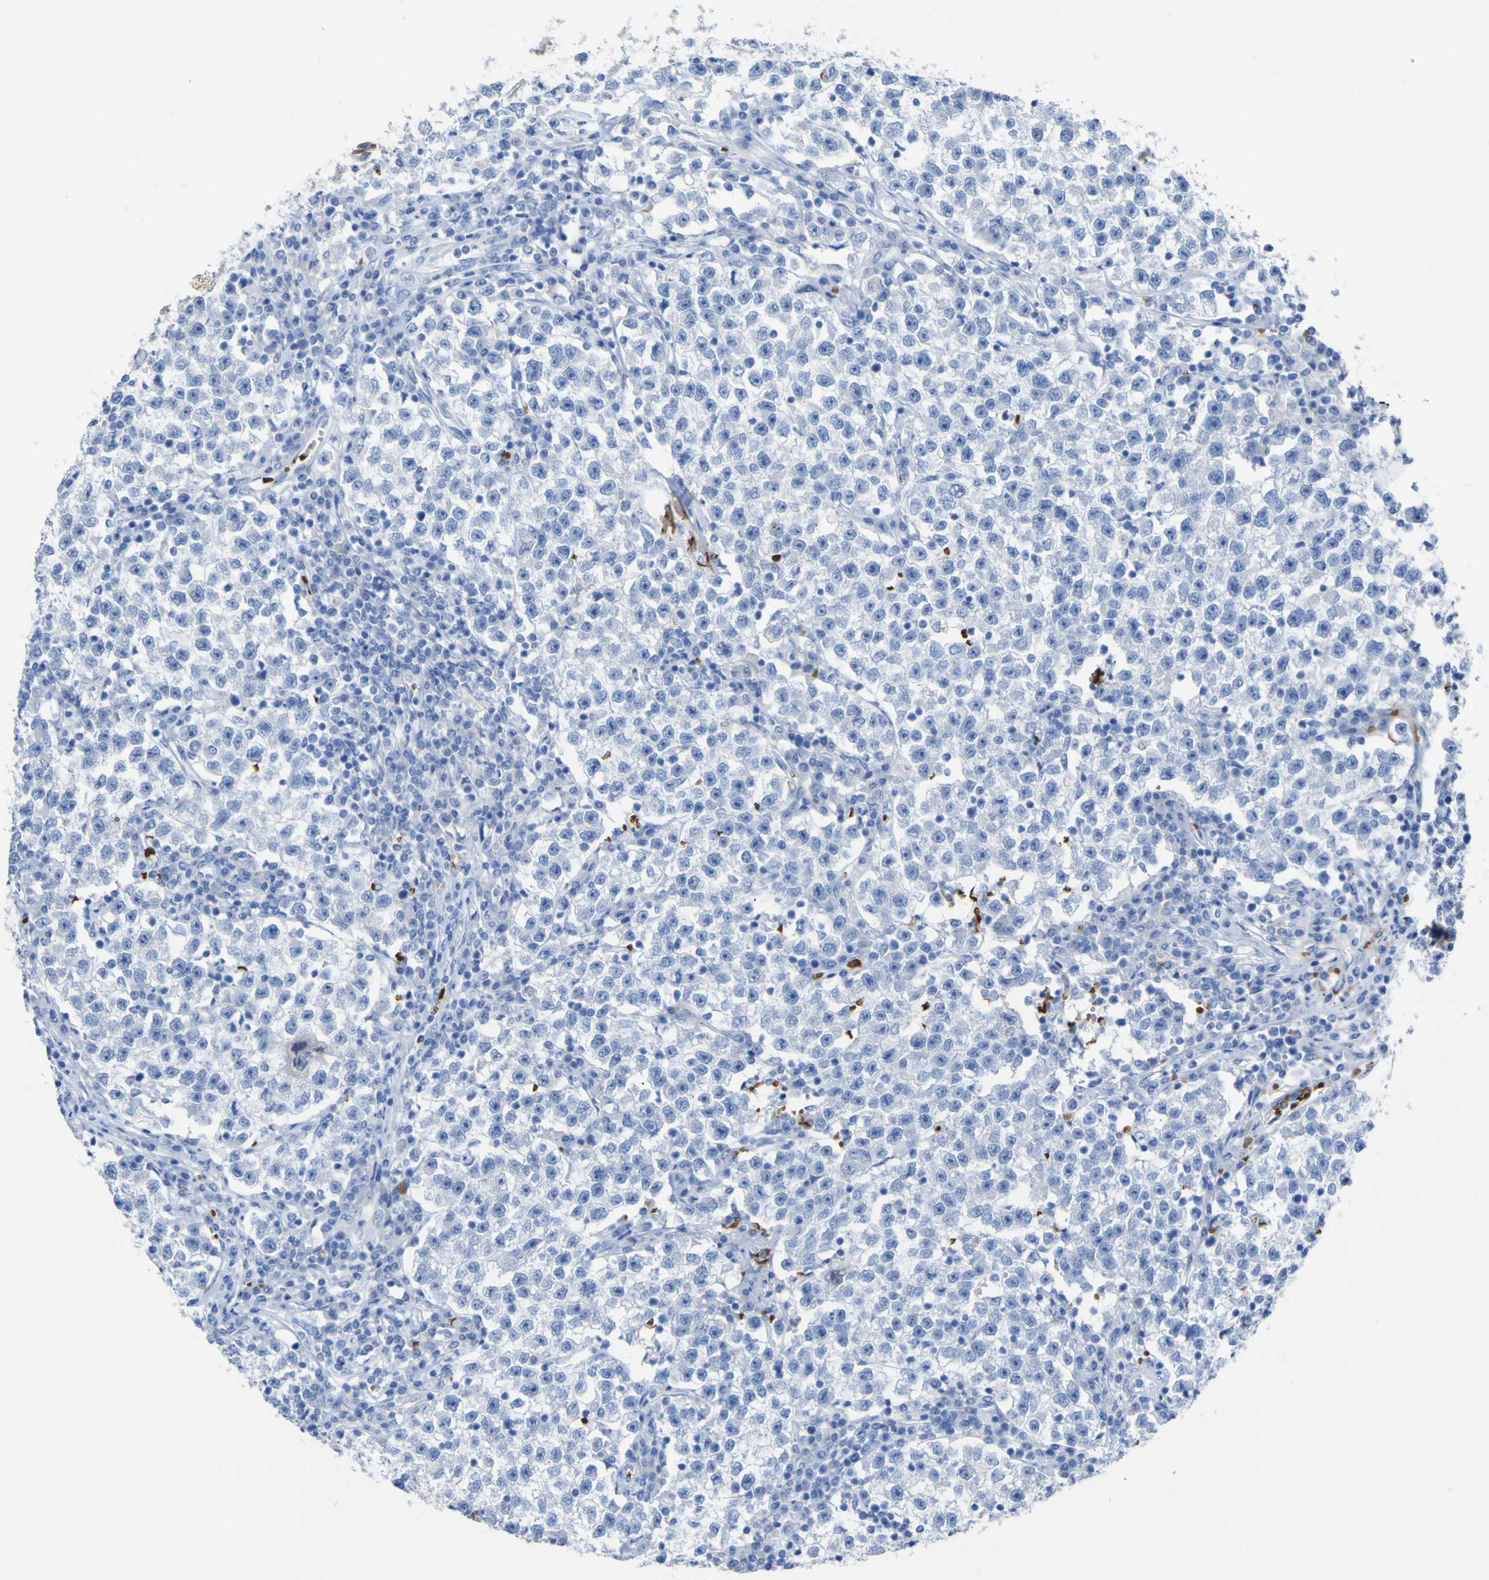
{"staining": {"intensity": "negative", "quantity": "none", "location": "none"}, "tissue": "testis cancer", "cell_type": "Tumor cells", "image_type": "cancer", "snomed": [{"axis": "morphology", "description": "Seminoma, NOS"}, {"axis": "topography", "description": "Testis"}], "caption": "High power microscopy photomicrograph of an immunohistochemistry (IHC) micrograph of testis seminoma, revealing no significant expression in tumor cells.", "gene": "GCM1", "patient": {"sex": "male", "age": 22}}